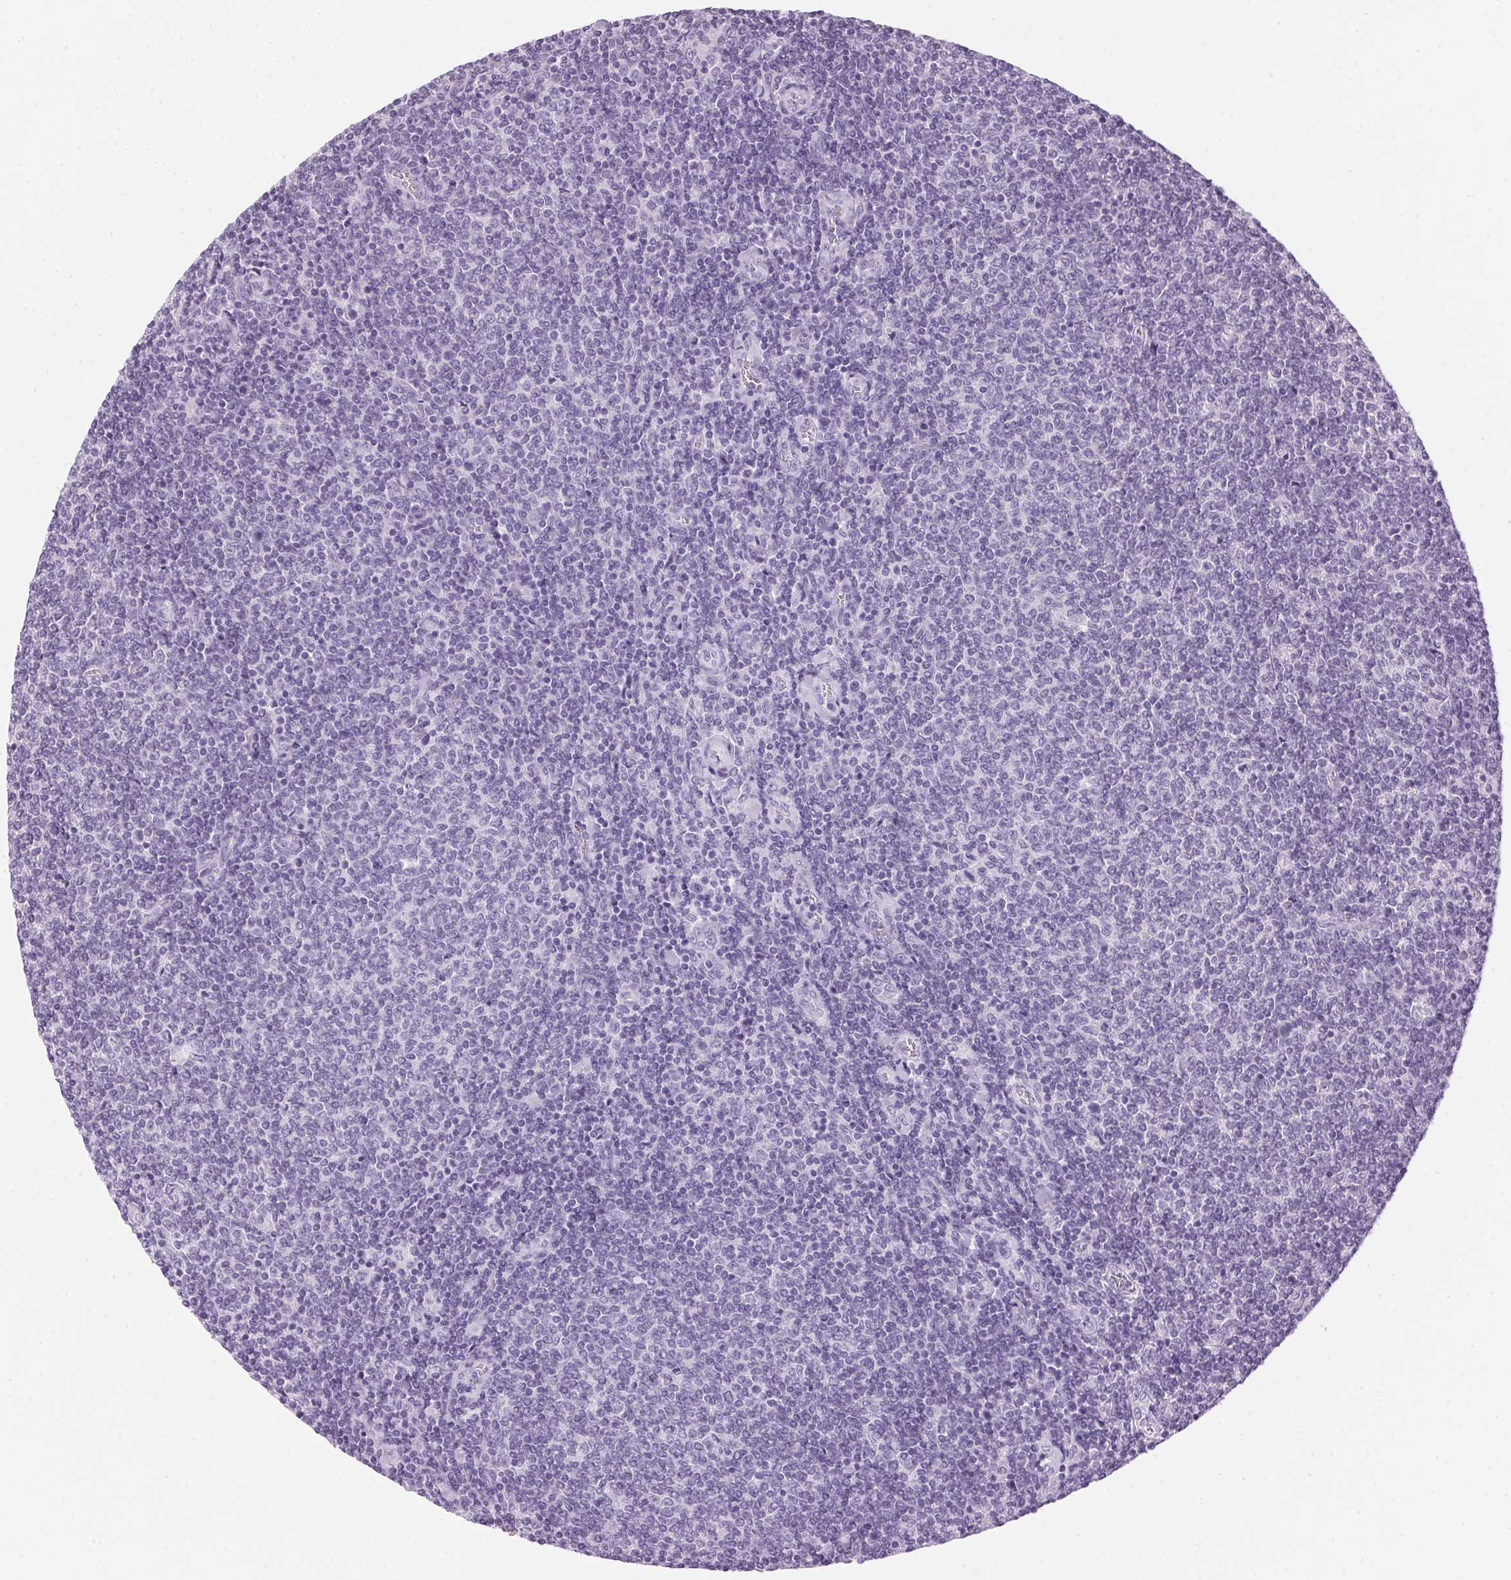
{"staining": {"intensity": "negative", "quantity": "none", "location": "none"}, "tissue": "lymphoma", "cell_type": "Tumor cells", "image_type": "cancer", "snomed": [{"axis": "morphology", "description": "Malignant lymphoma, non-Hodgkin's type, Low grade"}, {"axis": "topography", "description": "Lymph node"}], "caption": "Histopathology image shows no significant protein expression in tumor cells of lymphoma.", "gene": "SP7", "patient": {"sex": "male", "age": 52}}